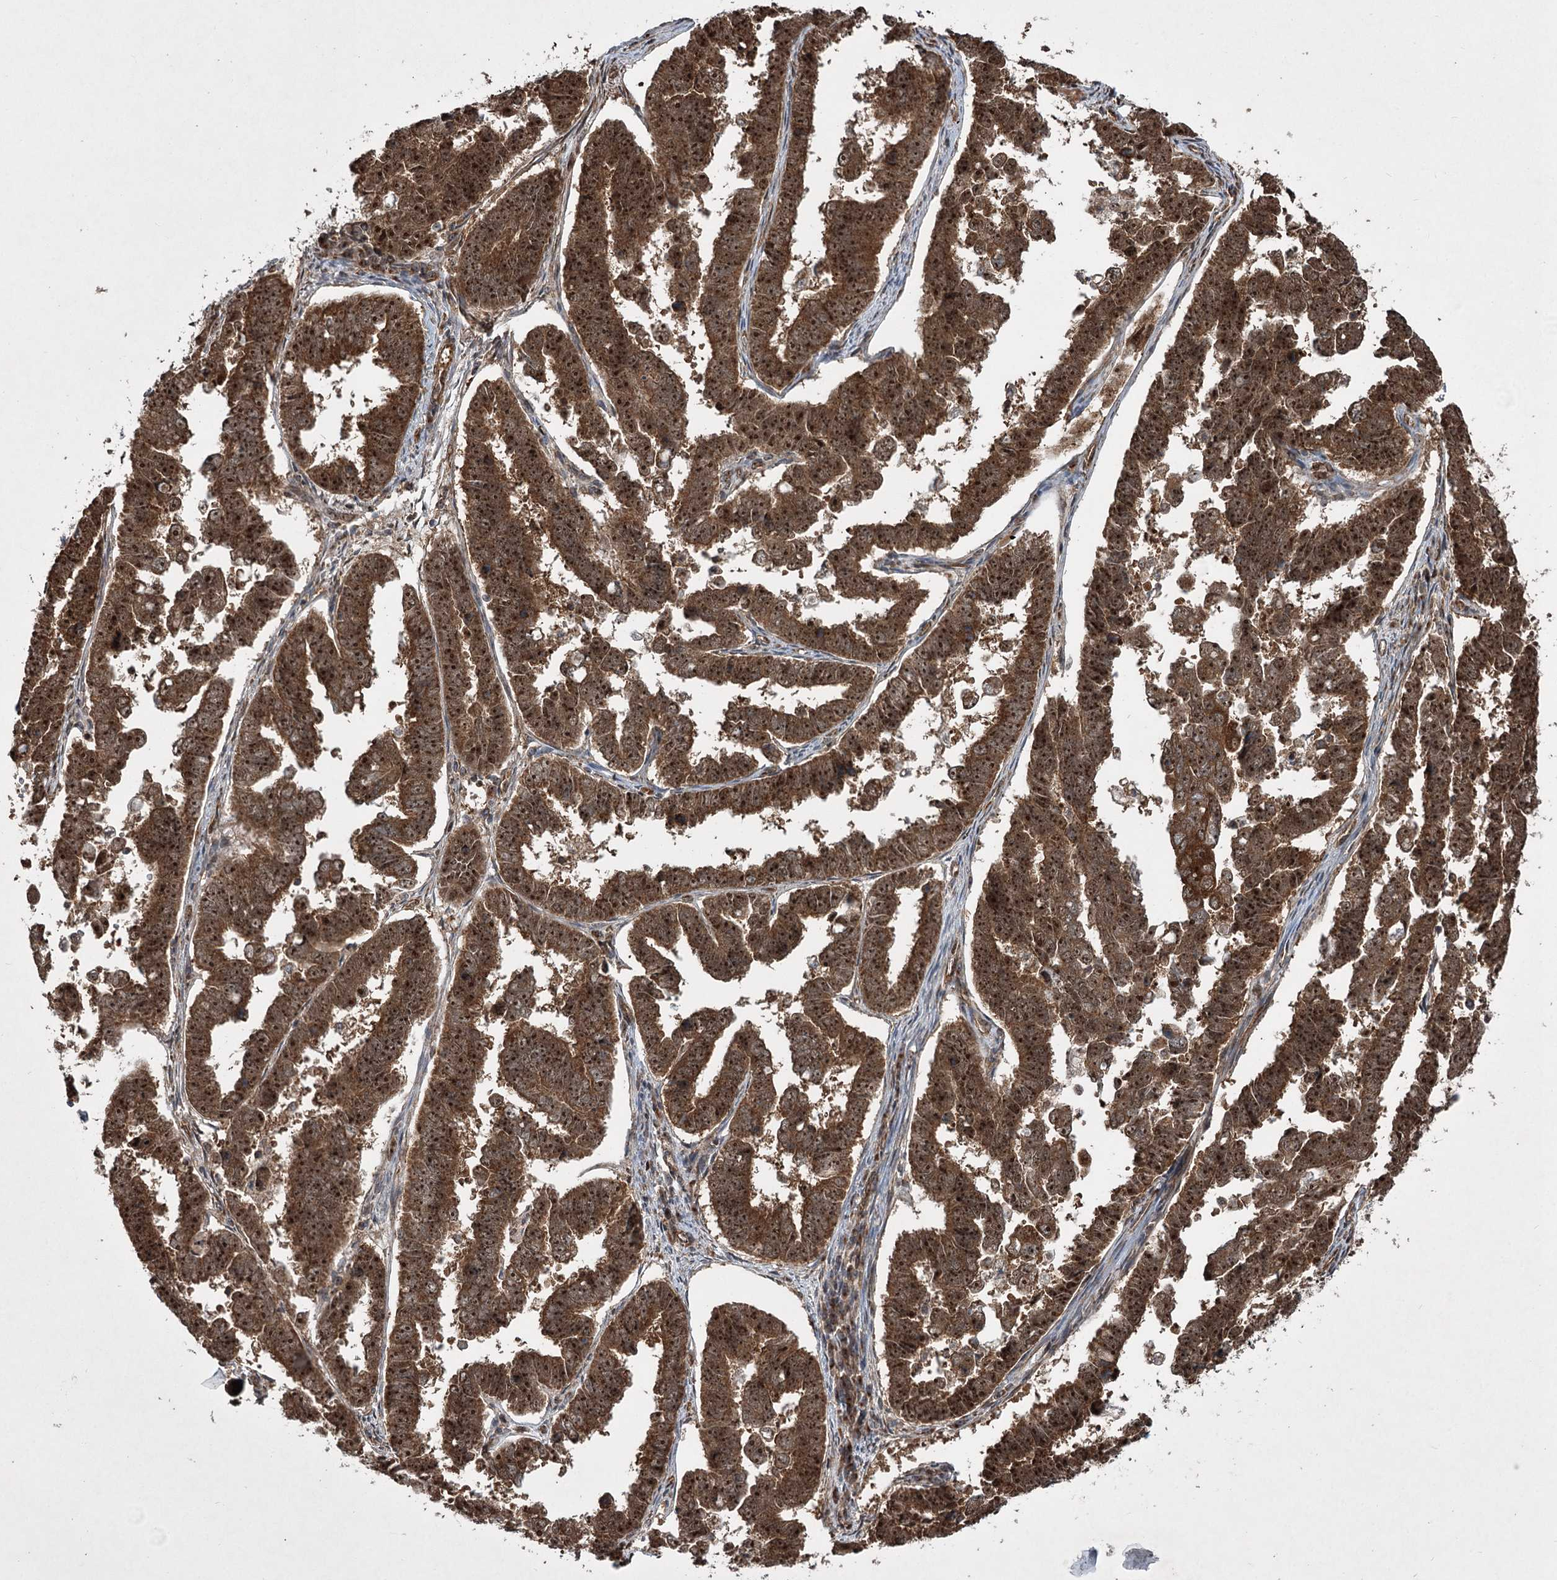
{"staining": {"intensity": "strong", "quantity": ">75%", "location": "cytoplasmic/membranous,nuclear"}, "tissue": "endometrial cancer", "cell_type": "Tumor cells", "image_type": "cancer", "snomed": [{"axis": "morphology", "description": "Adenocarcinoma, NOS"}, {"axis": "topography", "description": "Endometrium"}], "caption": "Immunohistochemical staining of human endometrial cancer (adenocarcinoma) shows strong cytoplasmic/membranous and nuclear protein expression in approximately >75% of tumor cells. (brown staining indicates protein expression, while blue staining denotes nuclei).", "gene": "SERINC5", "patient": {"sex": "female", "age": 75}}